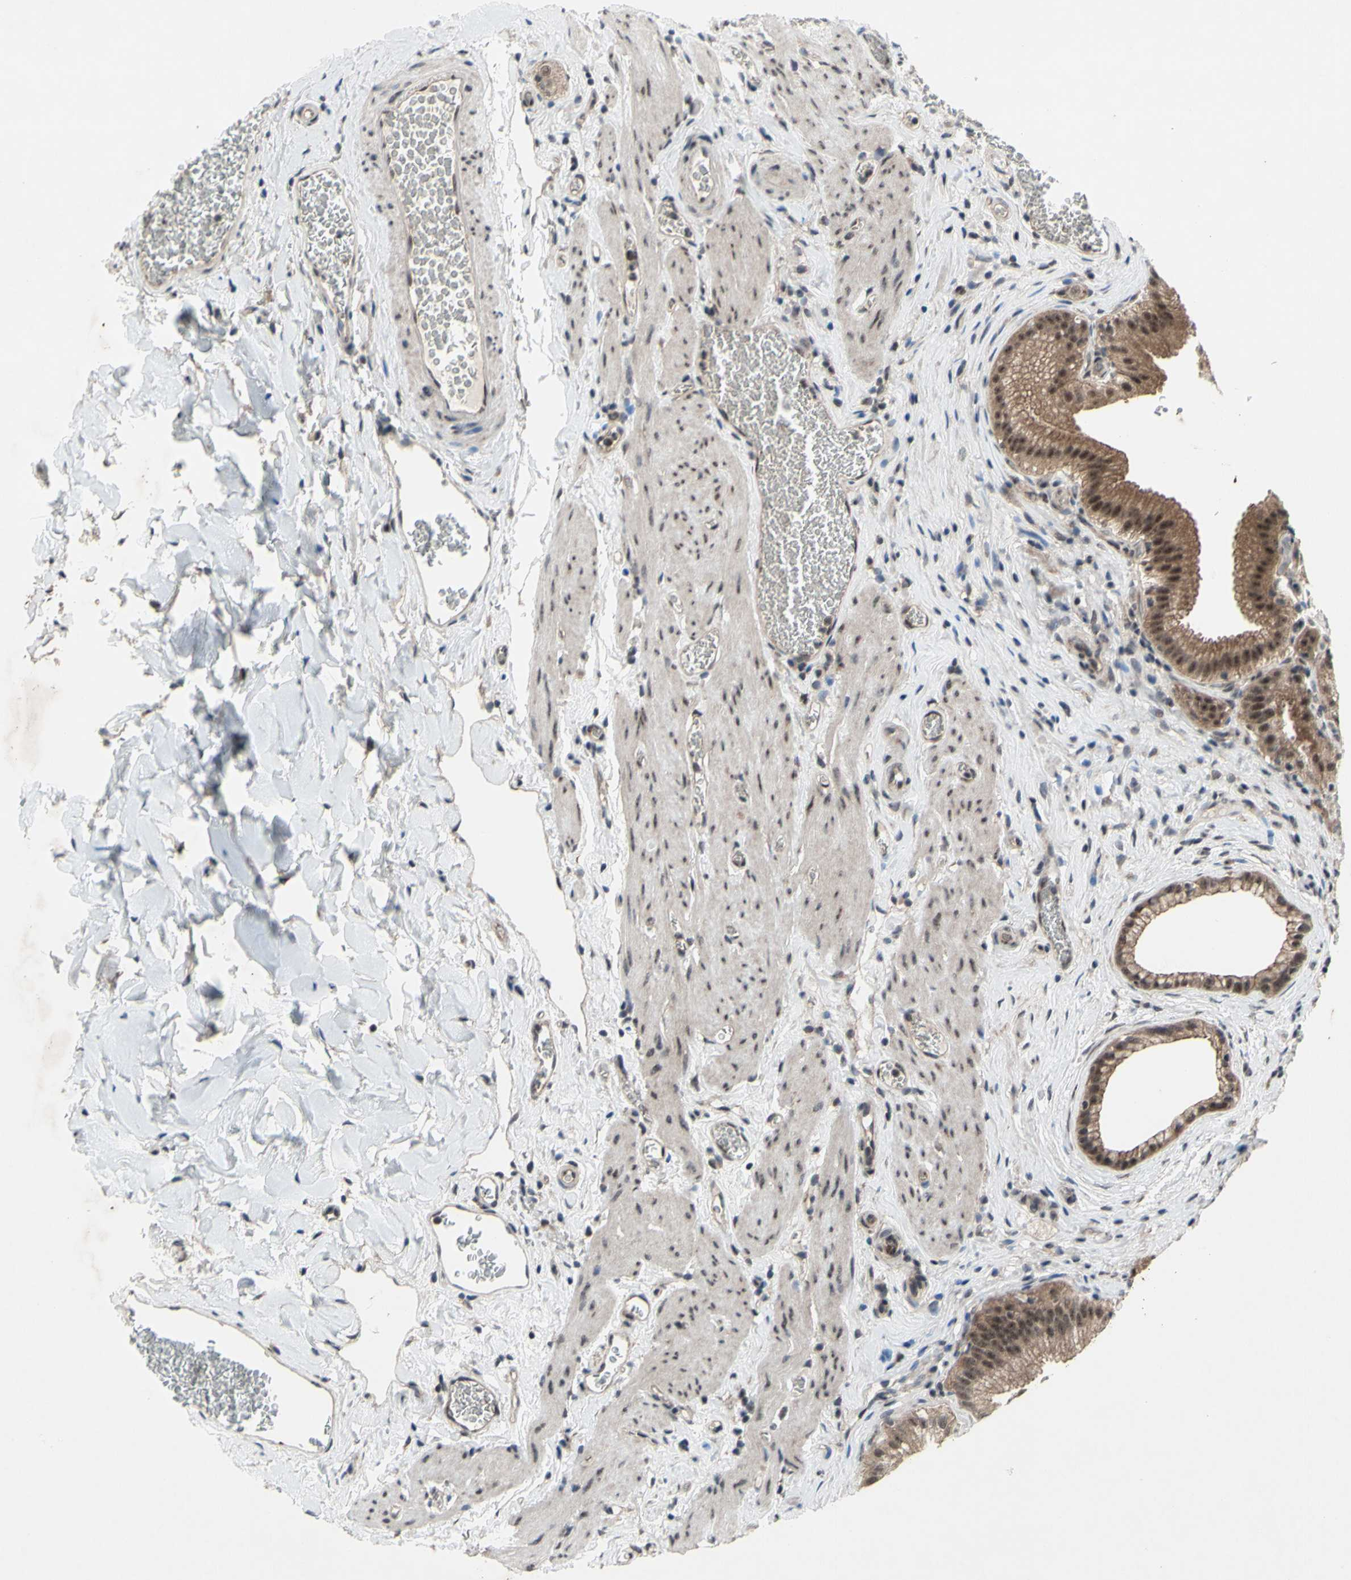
{"staining": {"intensity": "moderate", "quantity": ">75%", "location": "cytoplasmic/membranous,nuclear"}, "tissue": "gallbladder", "cell_type": "Glandular cells", "image_type": "normal", "snomed": [{"axis": "morphology", "description": "Normal tissue, NOS"}, {"axis": "topography", "description": "Gallbladder"}], "caption": "Glandular cells exhibit medium levels of moderate cytoplasmic/membranous,nuclear positivity in approximately >75% of cells in benign human gallbladder.", "gene": "TRDMT1", "patient": {"sex": "male", "age": 54}}